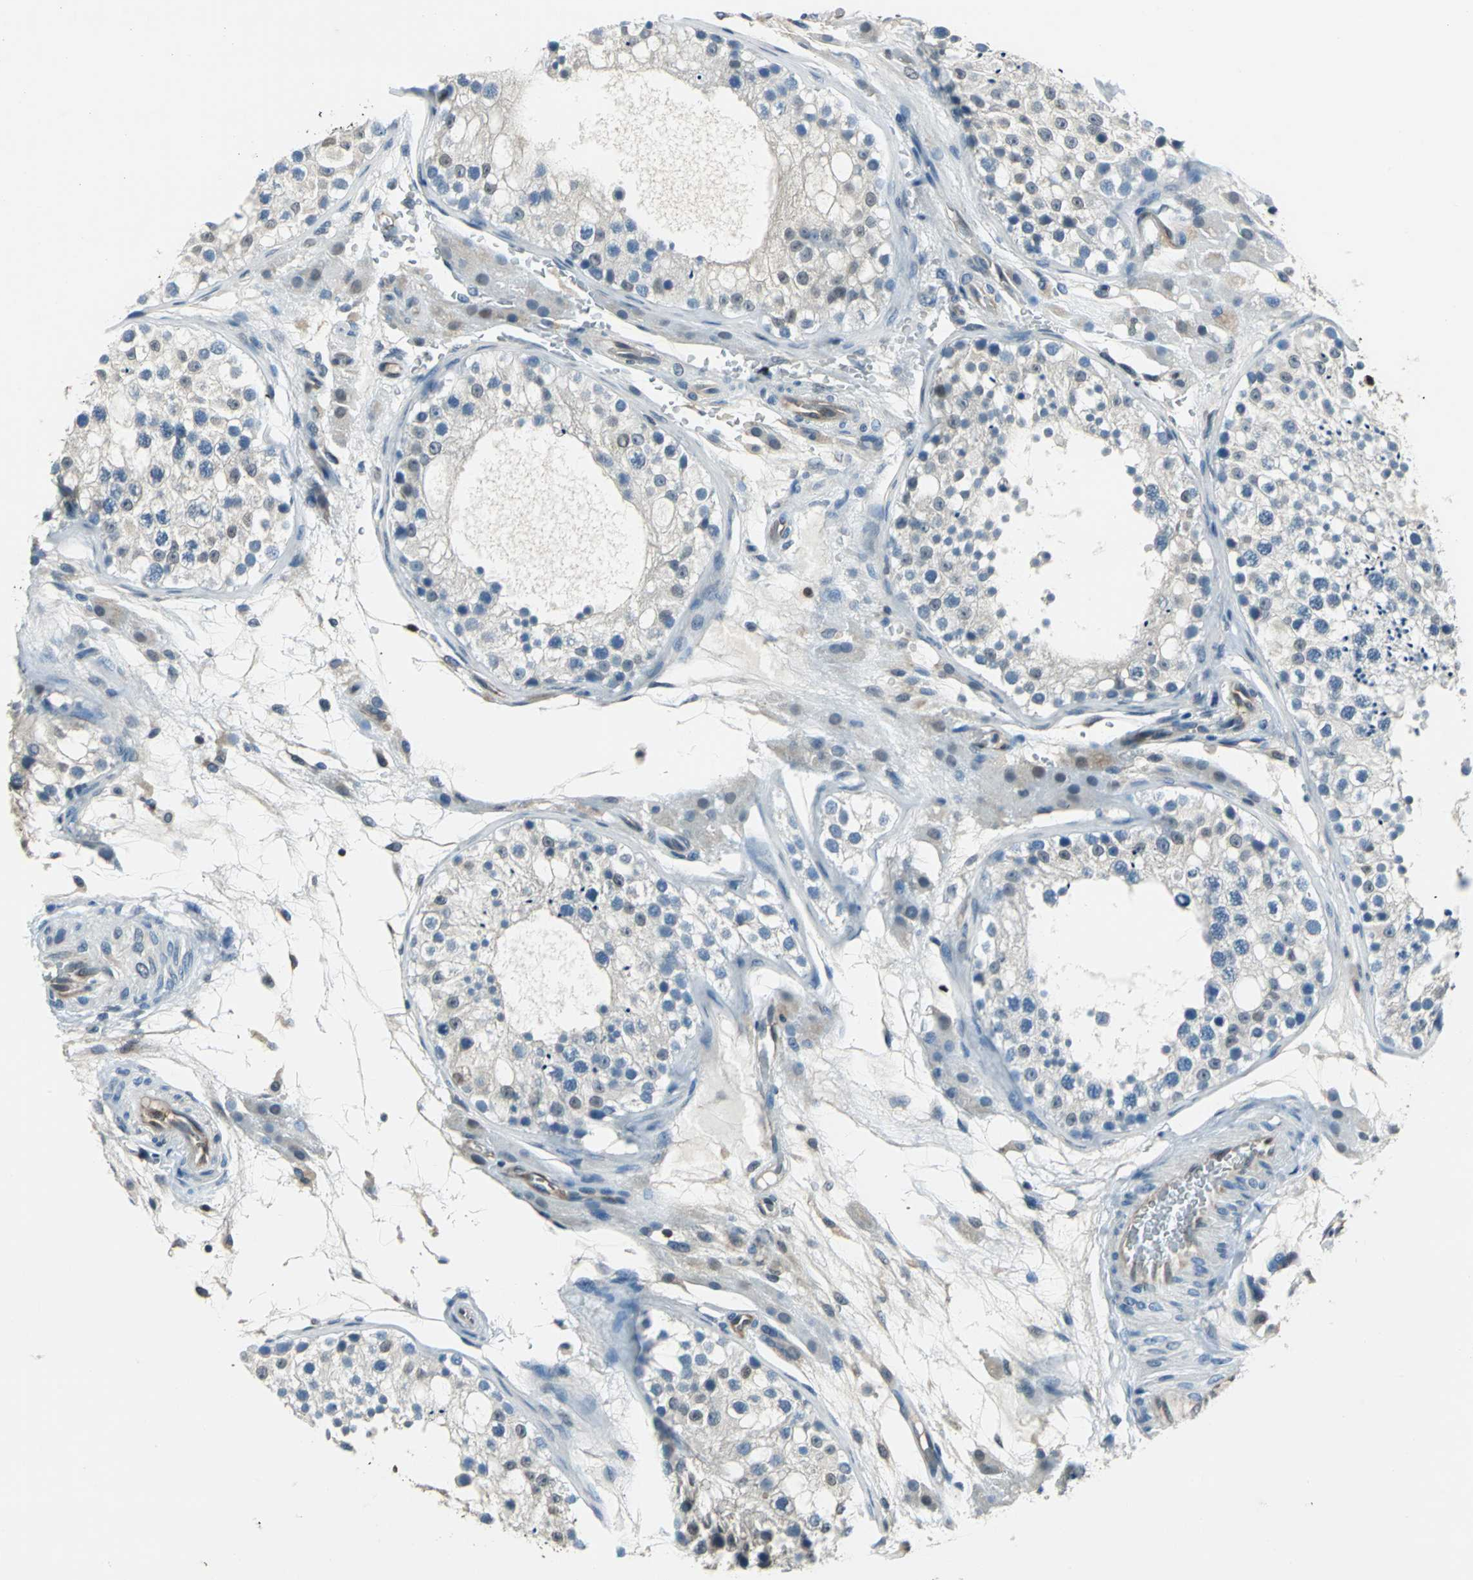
{"staining": {"intensity": "weak", "quantity": "25%-75%", "location": "cytoplasmic/membranous,nuclear"}, "tissue": "testis", "cell_type": "Cells in seminiferous ducts", "image_type": "normal", "snomed": [{"axis": "morphology", "description": "Normal tissue, NOS"}, {"axis": "topography", "description": "Testis"}], "caption": "Immunohistochemical staining of normal testis demonstrates low levels of weak cytoplasmic/membranous,nuclear positivity in about 25%-75% of cells in seminiferous ducts.", "gene": "PSME1", "patient": {"sex": "male", "age": 26}}